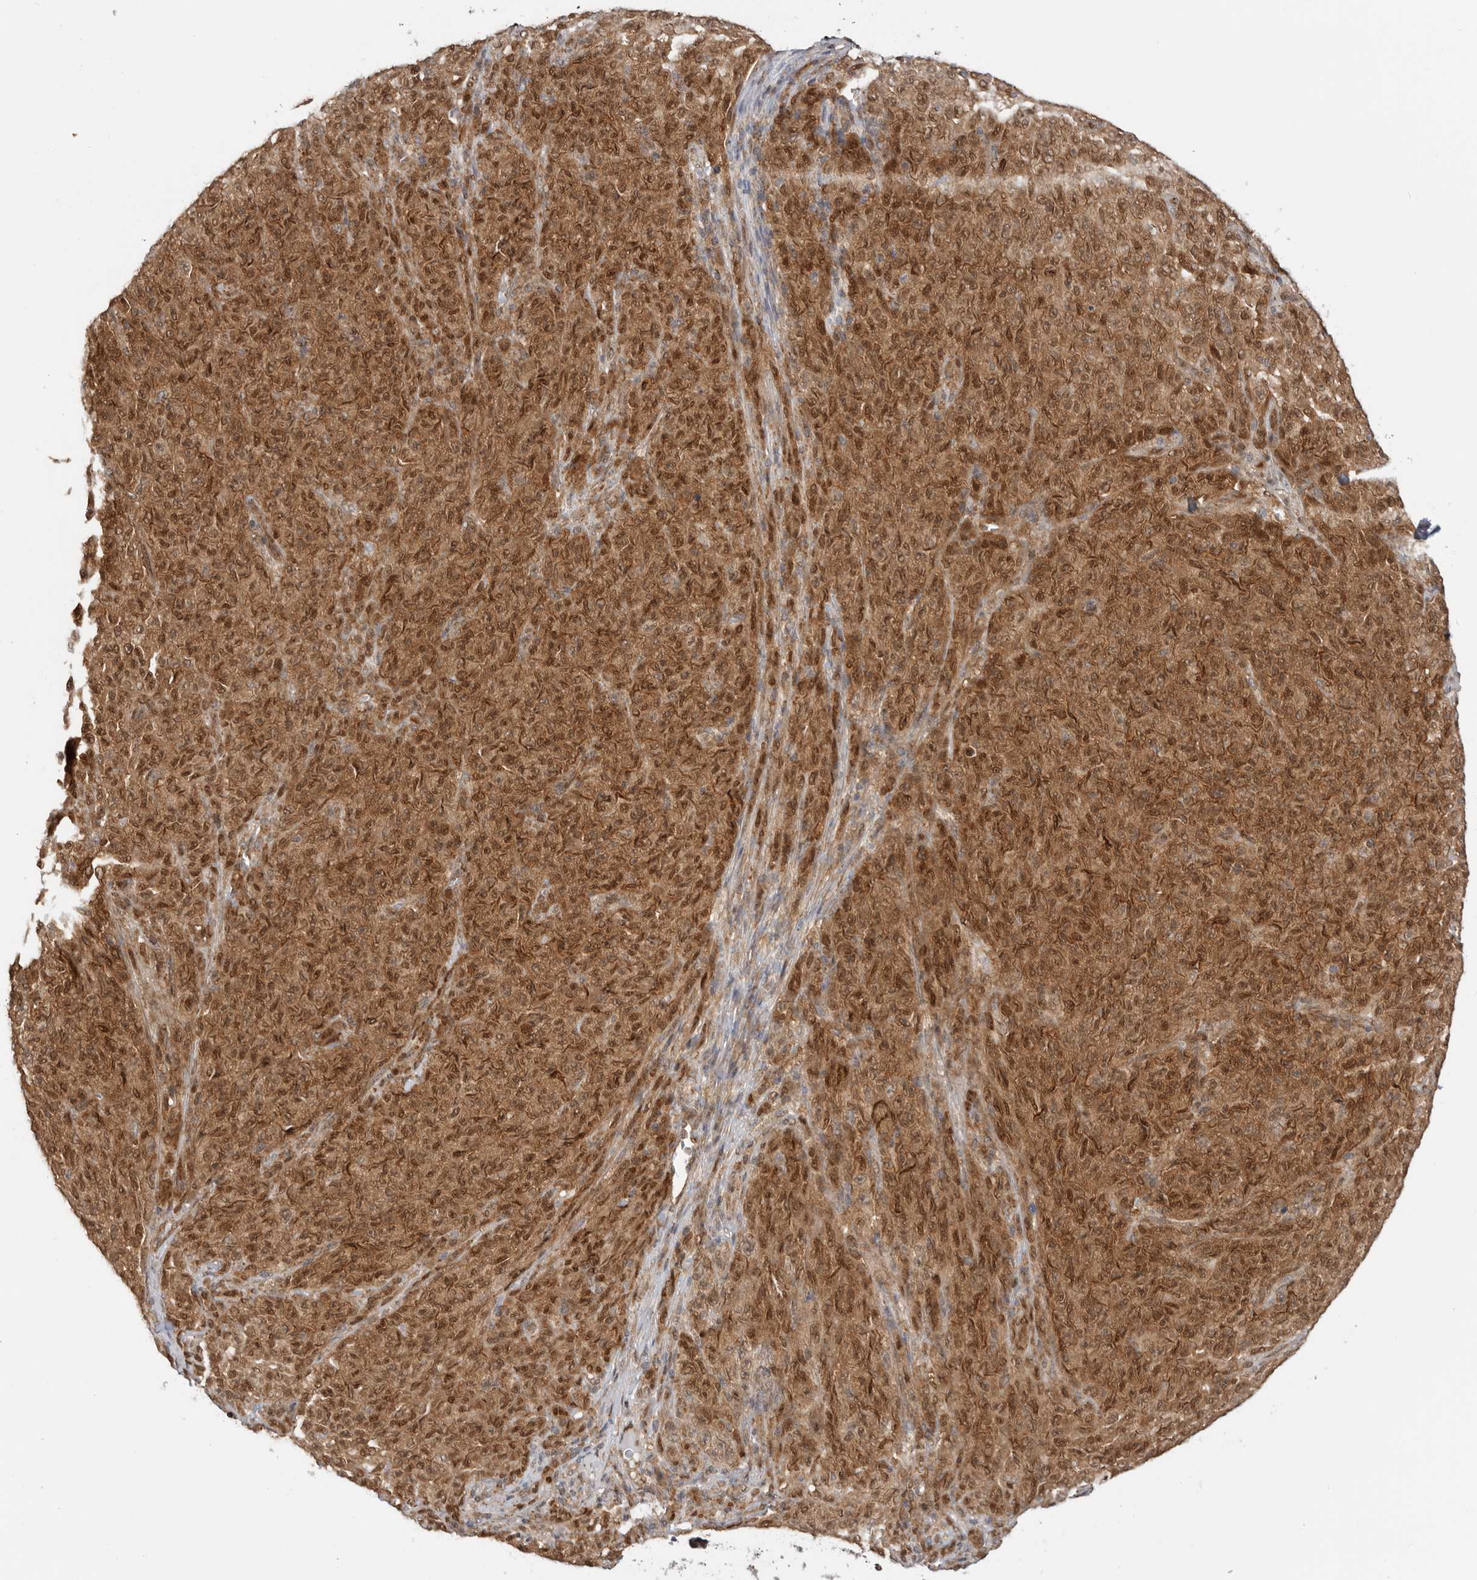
{"staining": {"intensity": "moderate", "quantity": ">75%", "location": "cytoplasmic/membranous,nuclear"}, "tissue": "melanoma", "cell_type": "Tumor cells", "image_type": "cancer", "snomed": [{"axis": "morphology", "description": "Malignant melanoma, NOS"}, {"axis": "topography", "description": "Skin"}], "caption": "A brown stain labels moderate cytoplasmic/membranous and nuclear staining of a protein in human melanoma tumor cells.", "gene": "DCAF8", "patient": {"sex": "female", "age": 82}}